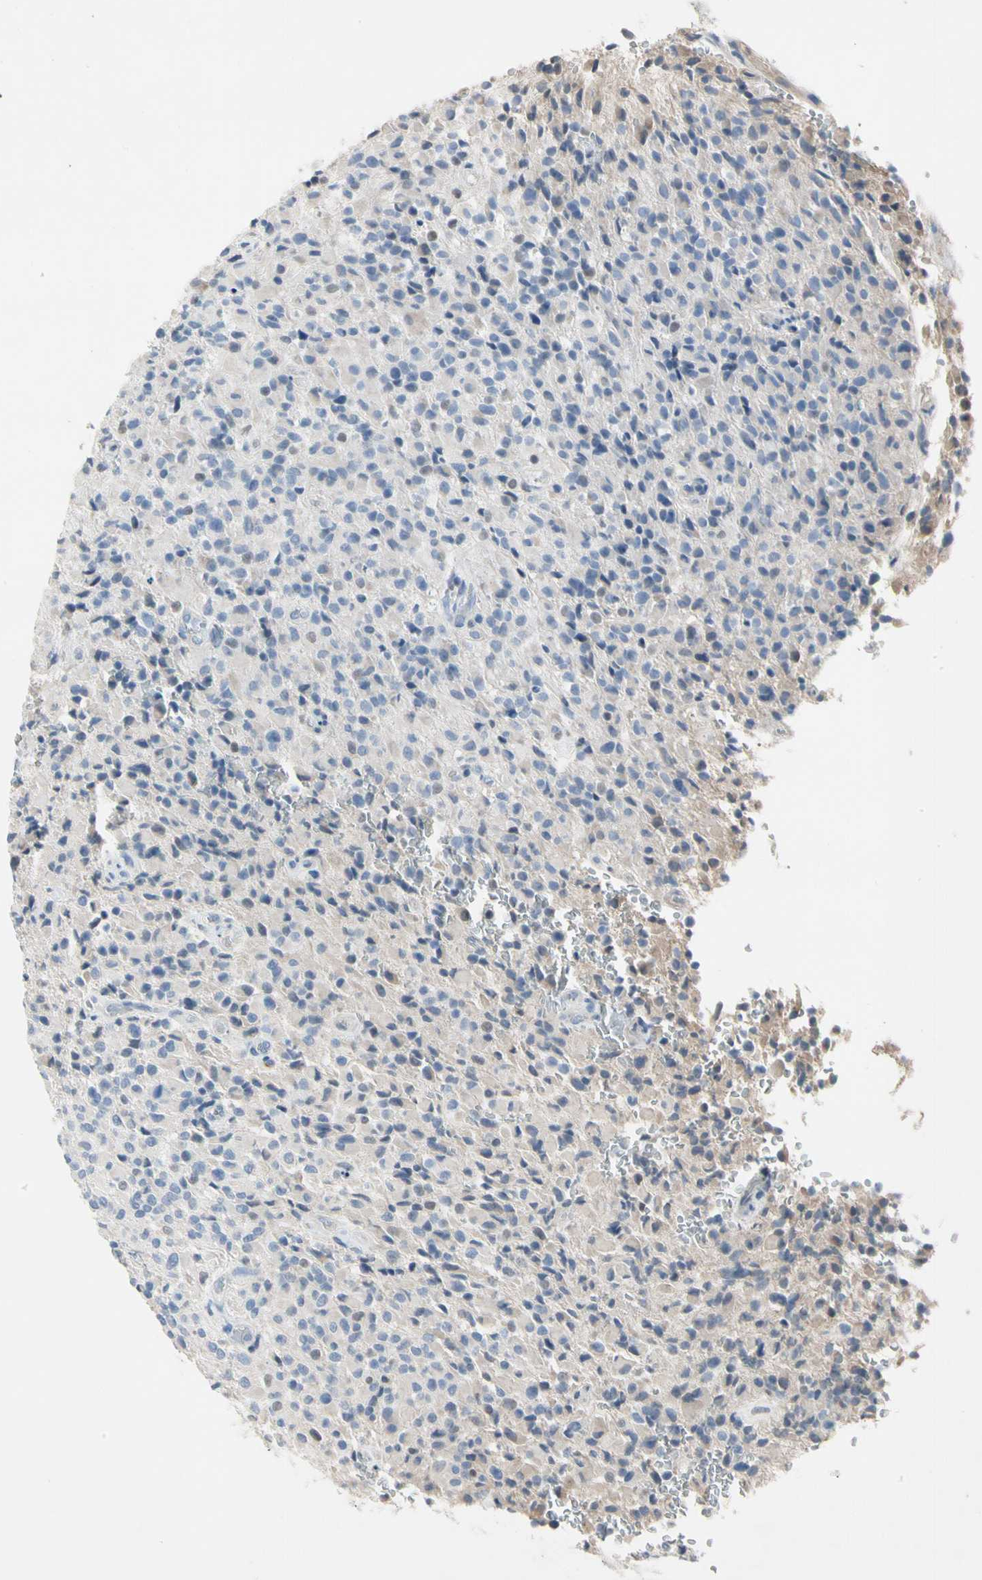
{"staining": {"intensity": "negative", "quantity": "none", "location": "none"}, "tissue": "glioma", "cell_type": "Tumor cells", "image_type": "cancer", "snomed": [{"axis": "morphology", "description": "Glioma, malignant, High grade"}, {"axis": "topography", "description": "Brain"}], "caption": "Immunohistochemistry (IHC) photomicrograph of neoplastic tissue: human glioma stained with DAB (3,3'-diaminobenzidine) demonstrates no significant protein staining in tumor cells.", "gene": "ECRG4", "patient": {"sex": "male", "age": 71}}